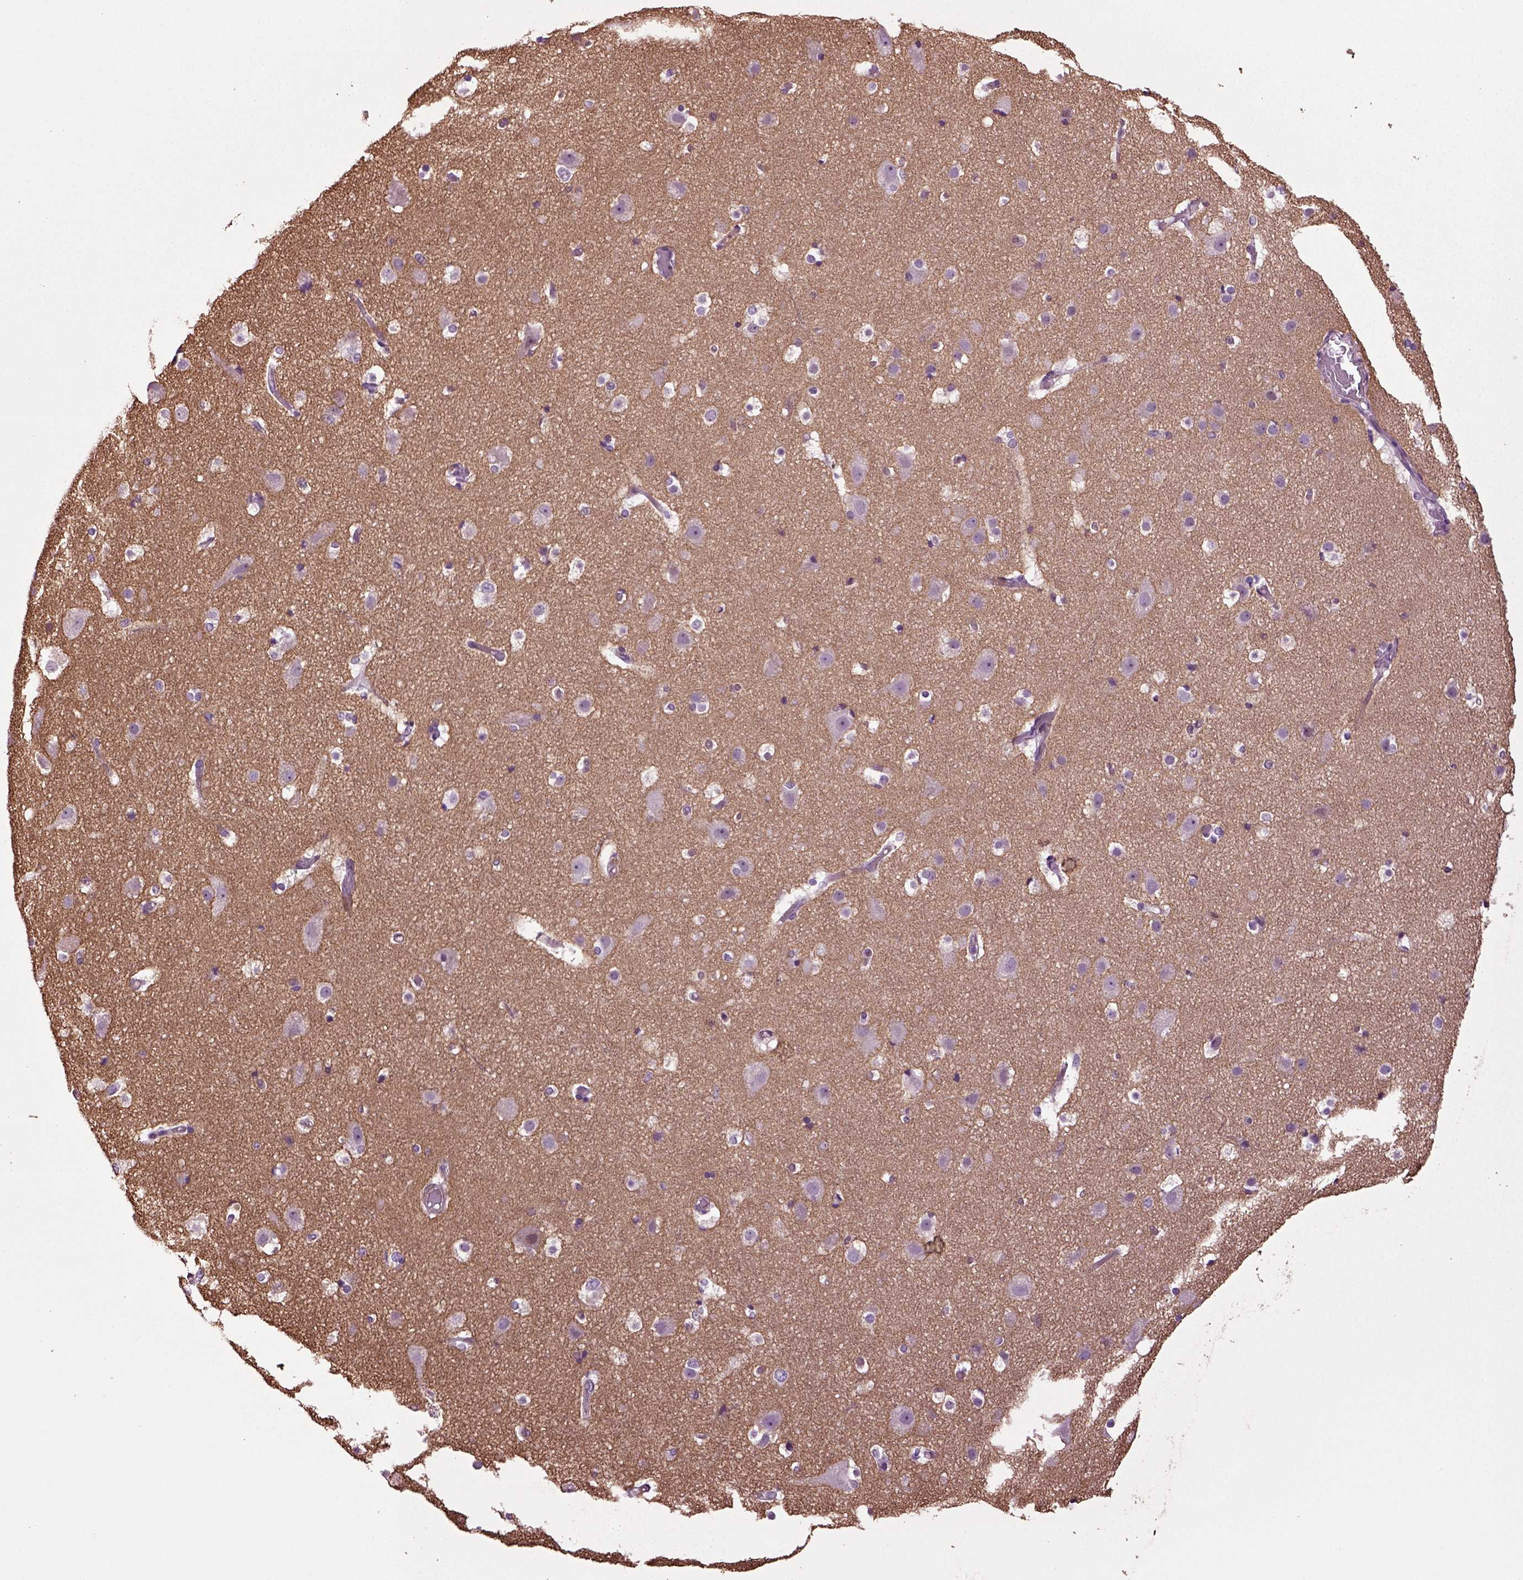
{"staining": {"intensity": "negative", "quantity": "none", "location": "none"}, "tissue": "cerebral cortex", "cell_type": "Endothelial cells", "image_type": "normal", "snomed": [{"axis": "morphology", "description": "Normal tissue, NOS"}, {"axis": "topography", "description": "Cerebral cortex"}], "caption": "High magnification brightfield microscopy of benign cerebral cortex stained with DAB (3,3'-diaminobenzidine) (brown) and counterstained with hematoxylin (blue): endothelial cells show no significant positivity. The staining is performed using DAB (3,3'-diaminobenzidine) brown chromogen with nuclei counter-stained in using hematoxylin.", "gene": "HAGHL", "patient": {"sex": "female", "age": 52}}